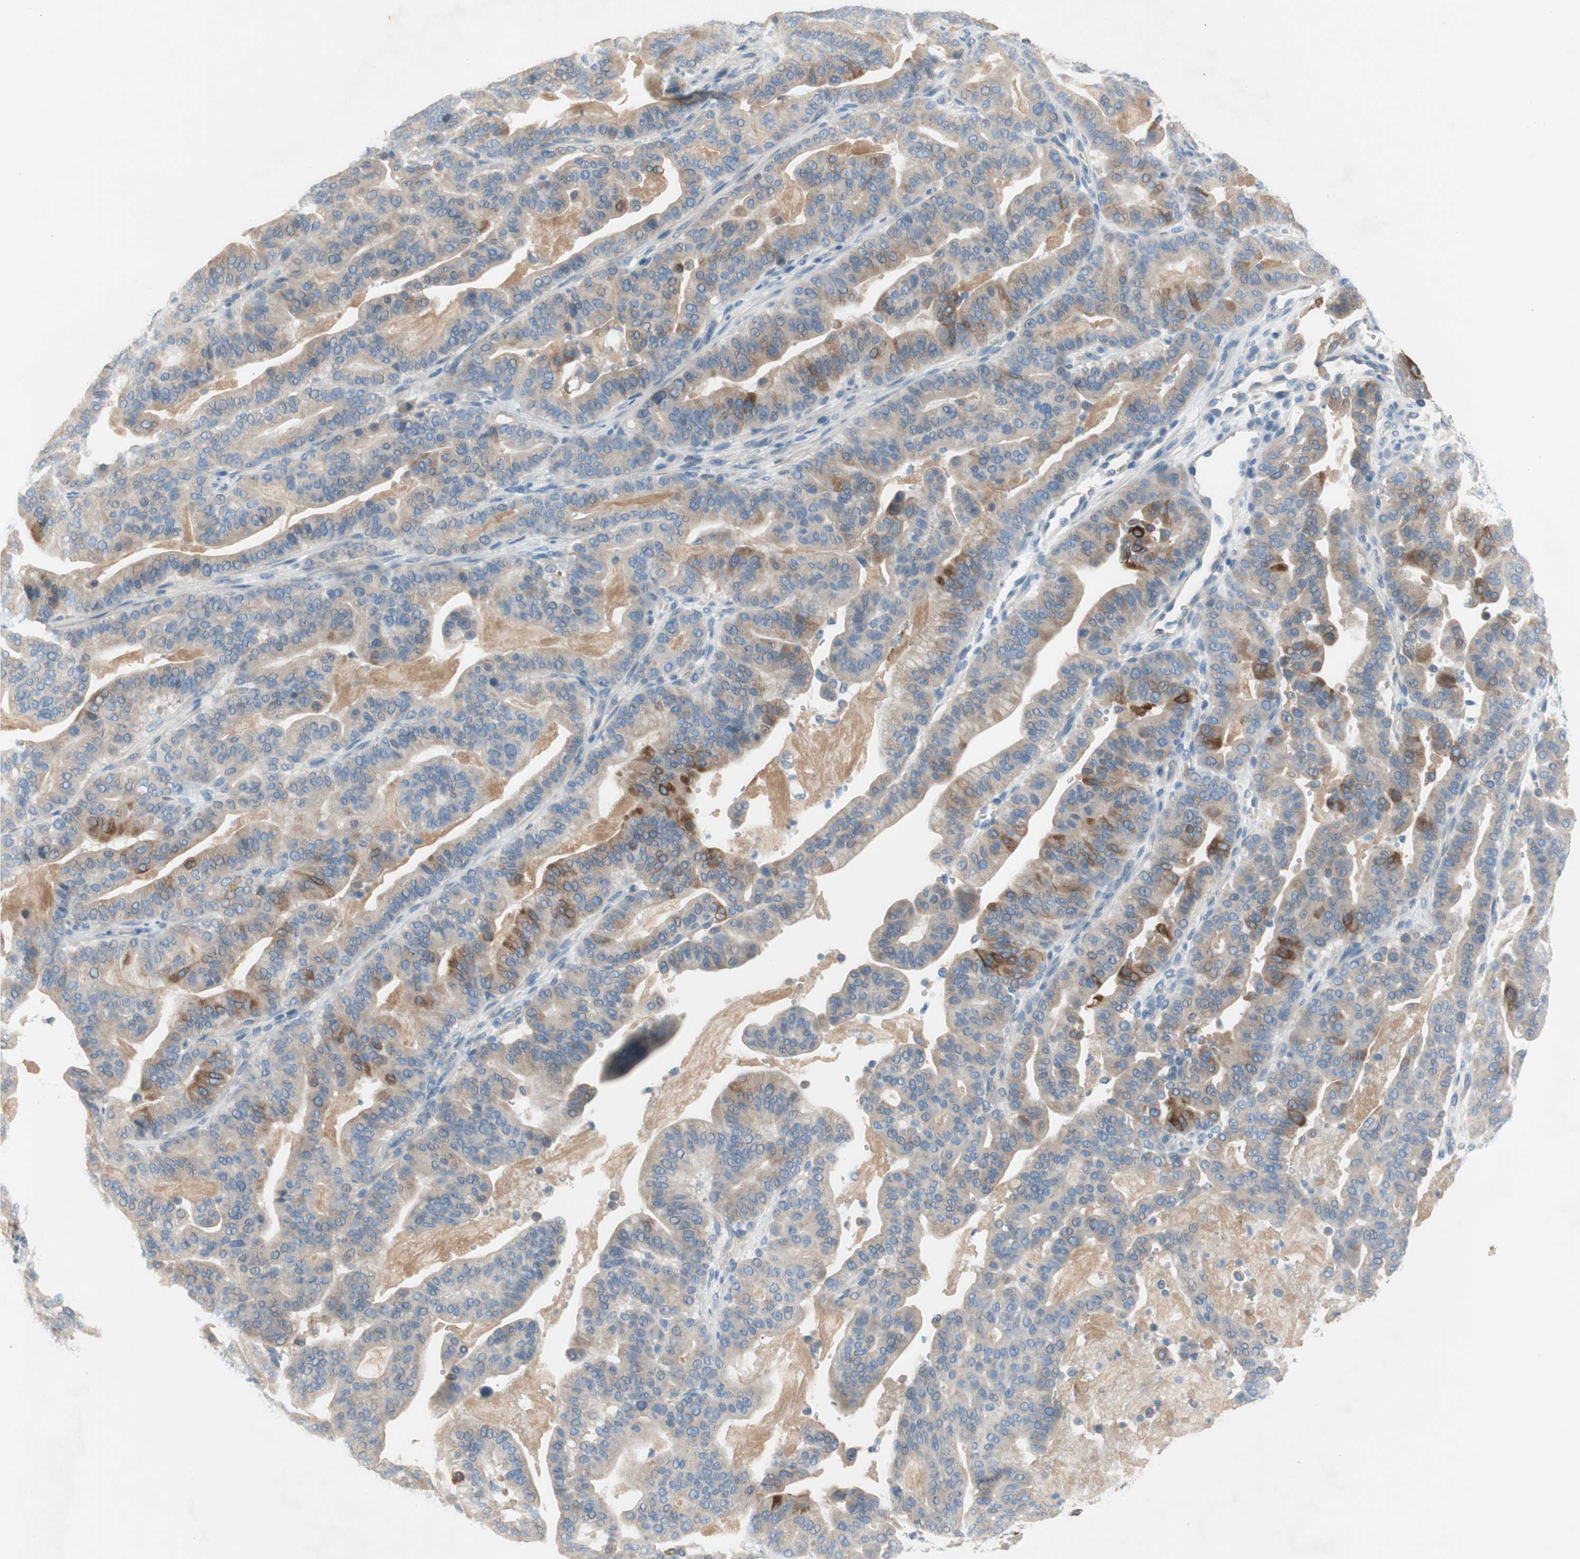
{"staining": {"intensity": "moderate", "quantity": ">75%", "location": "cytoplasmic/membranous"}, "tissue": "pancreatic cancer", "cell_type": "Tumor cells", "image_type": "cancer", "snomed": [{"axis": "morphology", "description": "Adenocarcinoma, NOS"}, {"axis": "topography", "description": "Pancreas"}], "caption": "DAB (3,3'-diaminobenzidine) immunohistochemical staining of pancreatic cancer reveals moderate cytoplasmic/membranous protein expression in about >75% of tumor cells. Using DAB (brown) and hematoxylin (blue) stains, captured at high magnification using brightfield microscopy.", "gene": "FDFT1", "patient": {"sex": "male", "age": 63}}